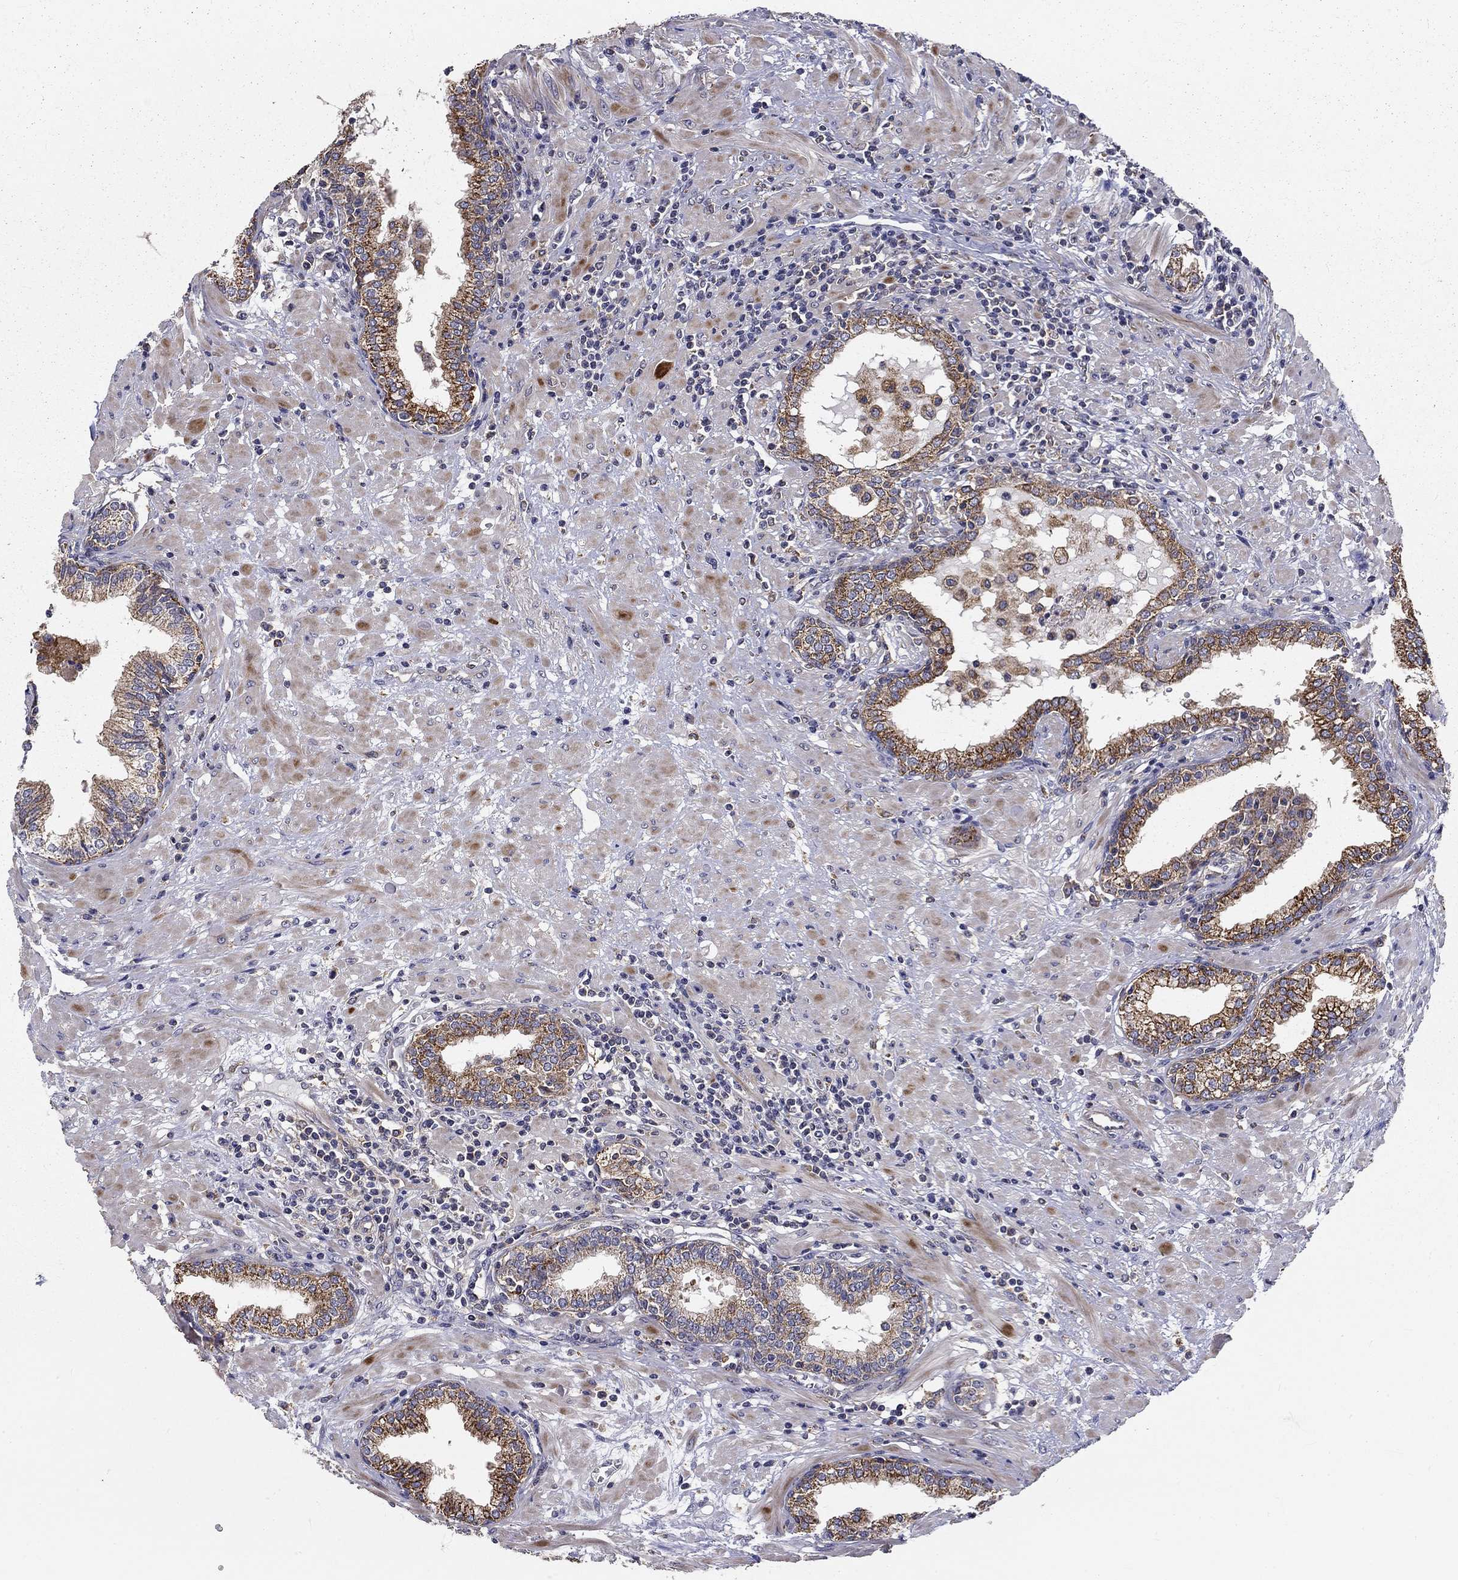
{"staining": {"intensity": "strong", "quantity": "25%-75%", "location": "cytoplasmic/membranous"}, "tissue": "prostate", "cell_type": "Glandular cells", "image_type": "normal", "snomed": [{"axis": "morphology", "description": "Normal tissue, NOS"}, {"axis": "topography", "description": "Prostate"}], "caption": "High-magnification brightfield microscopy of benign prostate stained with DAB (brown) and counterstained with hematoxylin (blue). glandular cells exhibit strong cytoplasmic/membranous positivity is identified in about25%-75% of cells. Using DAB (3,3'-diaminobenzidine) (brown) and hematoxylin (blue) stains, captured at high magnification using brightfield microscopy.", "gene": "ALDH4A1", "patient": {"sex": "male", "age": 64}}